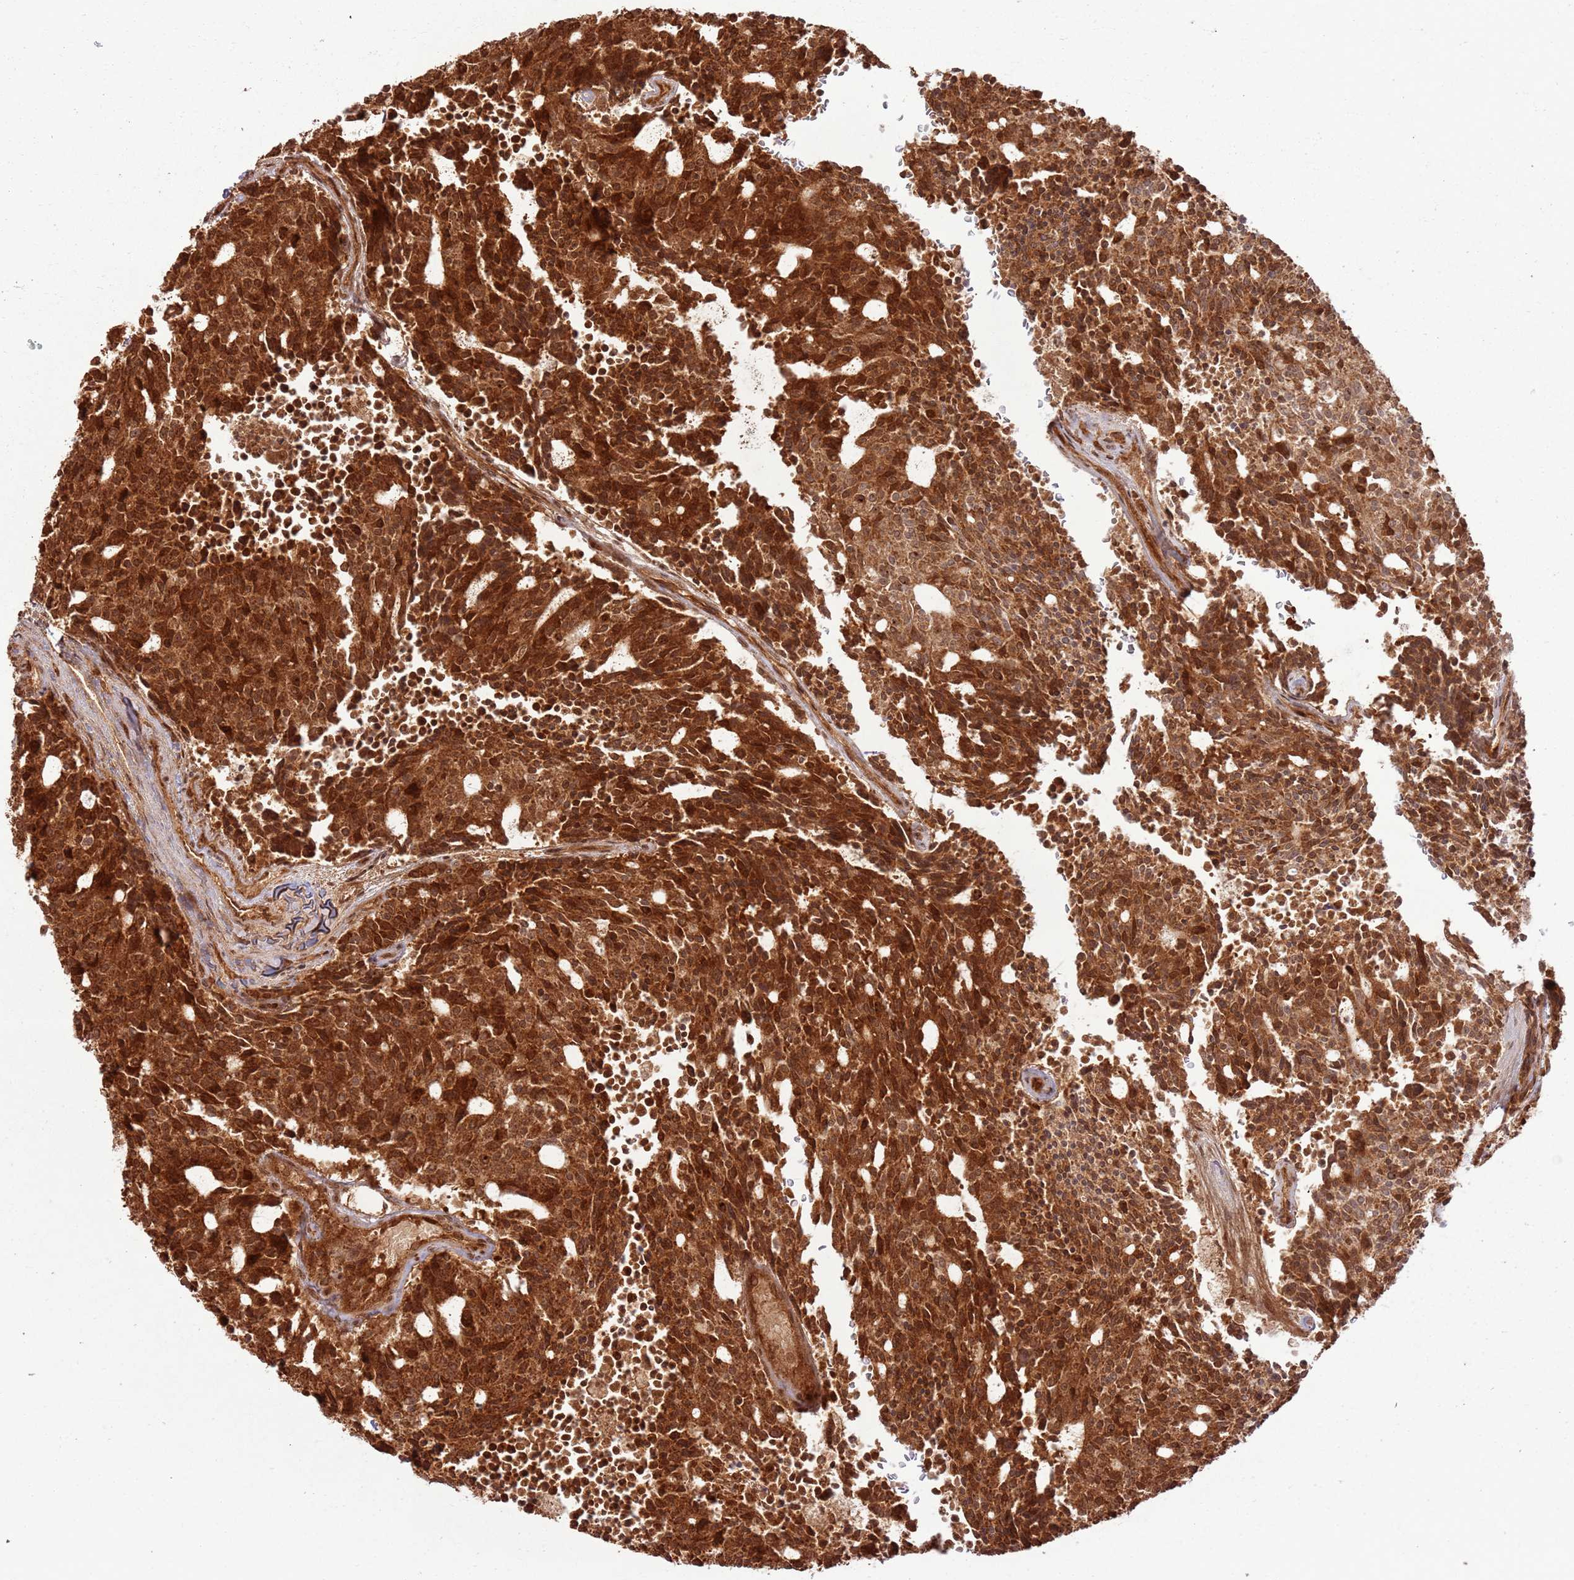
{"staining": {"intensity": "strong", "quantity": ">75%", "location": "cytoplasmic/membranous,nuclear"}, "tissue": "carcinoid", "cell_type": "Tumor cells", "image_type": "cancer", "snomed": [{"axis": "morphology", "description": "Carcinoid, malignant, NOS"}, {"axis": "topography", "description": "Pancreas"}], "caption": "Carcinoid was stained to show a protein in brown. There is high levels of strong cytoplasmic/membranous and nuclear expression in about >75% of tumor cells.", "gene": "TBC1D13", "patient": {"sex": "female", "age": 54}}